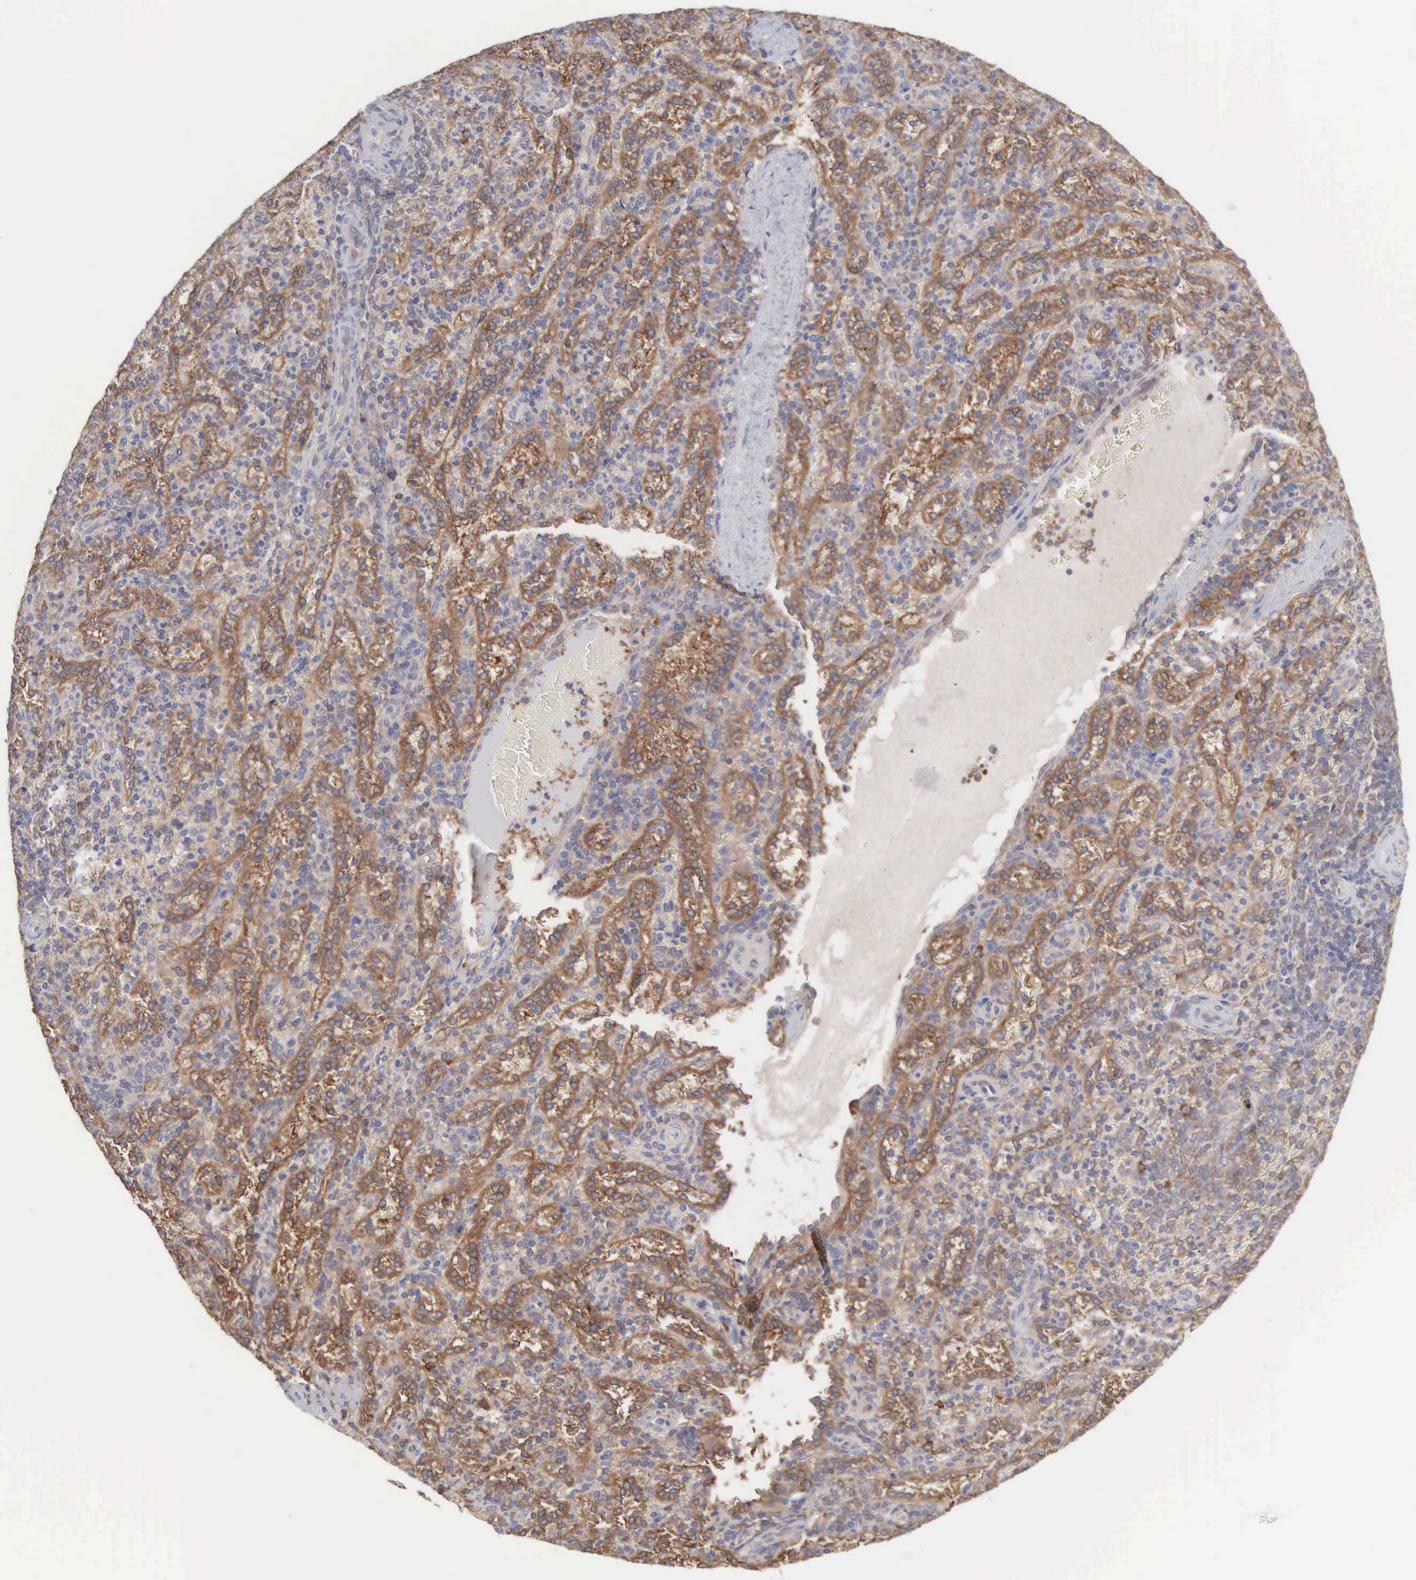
{"staining": {"intensity": "weak", "quantity": "<25%", "location": "cytoplasmic/membranous"}, "tissue": "spleen", "cell_type": "Cells in red pulp", "image_type": "normal", "snomed": [{"axis": "morphology", "description": "Normal tissue, NOS"}, {"axis": "topography", "description": "Spleen"}], "caption": "Immunohistochemical staining of normal spleen demonstrates no significant positivity in cells in red pulp.", "gene": "MTHFD1", "patient": {"sex": "female", "age": 21}}